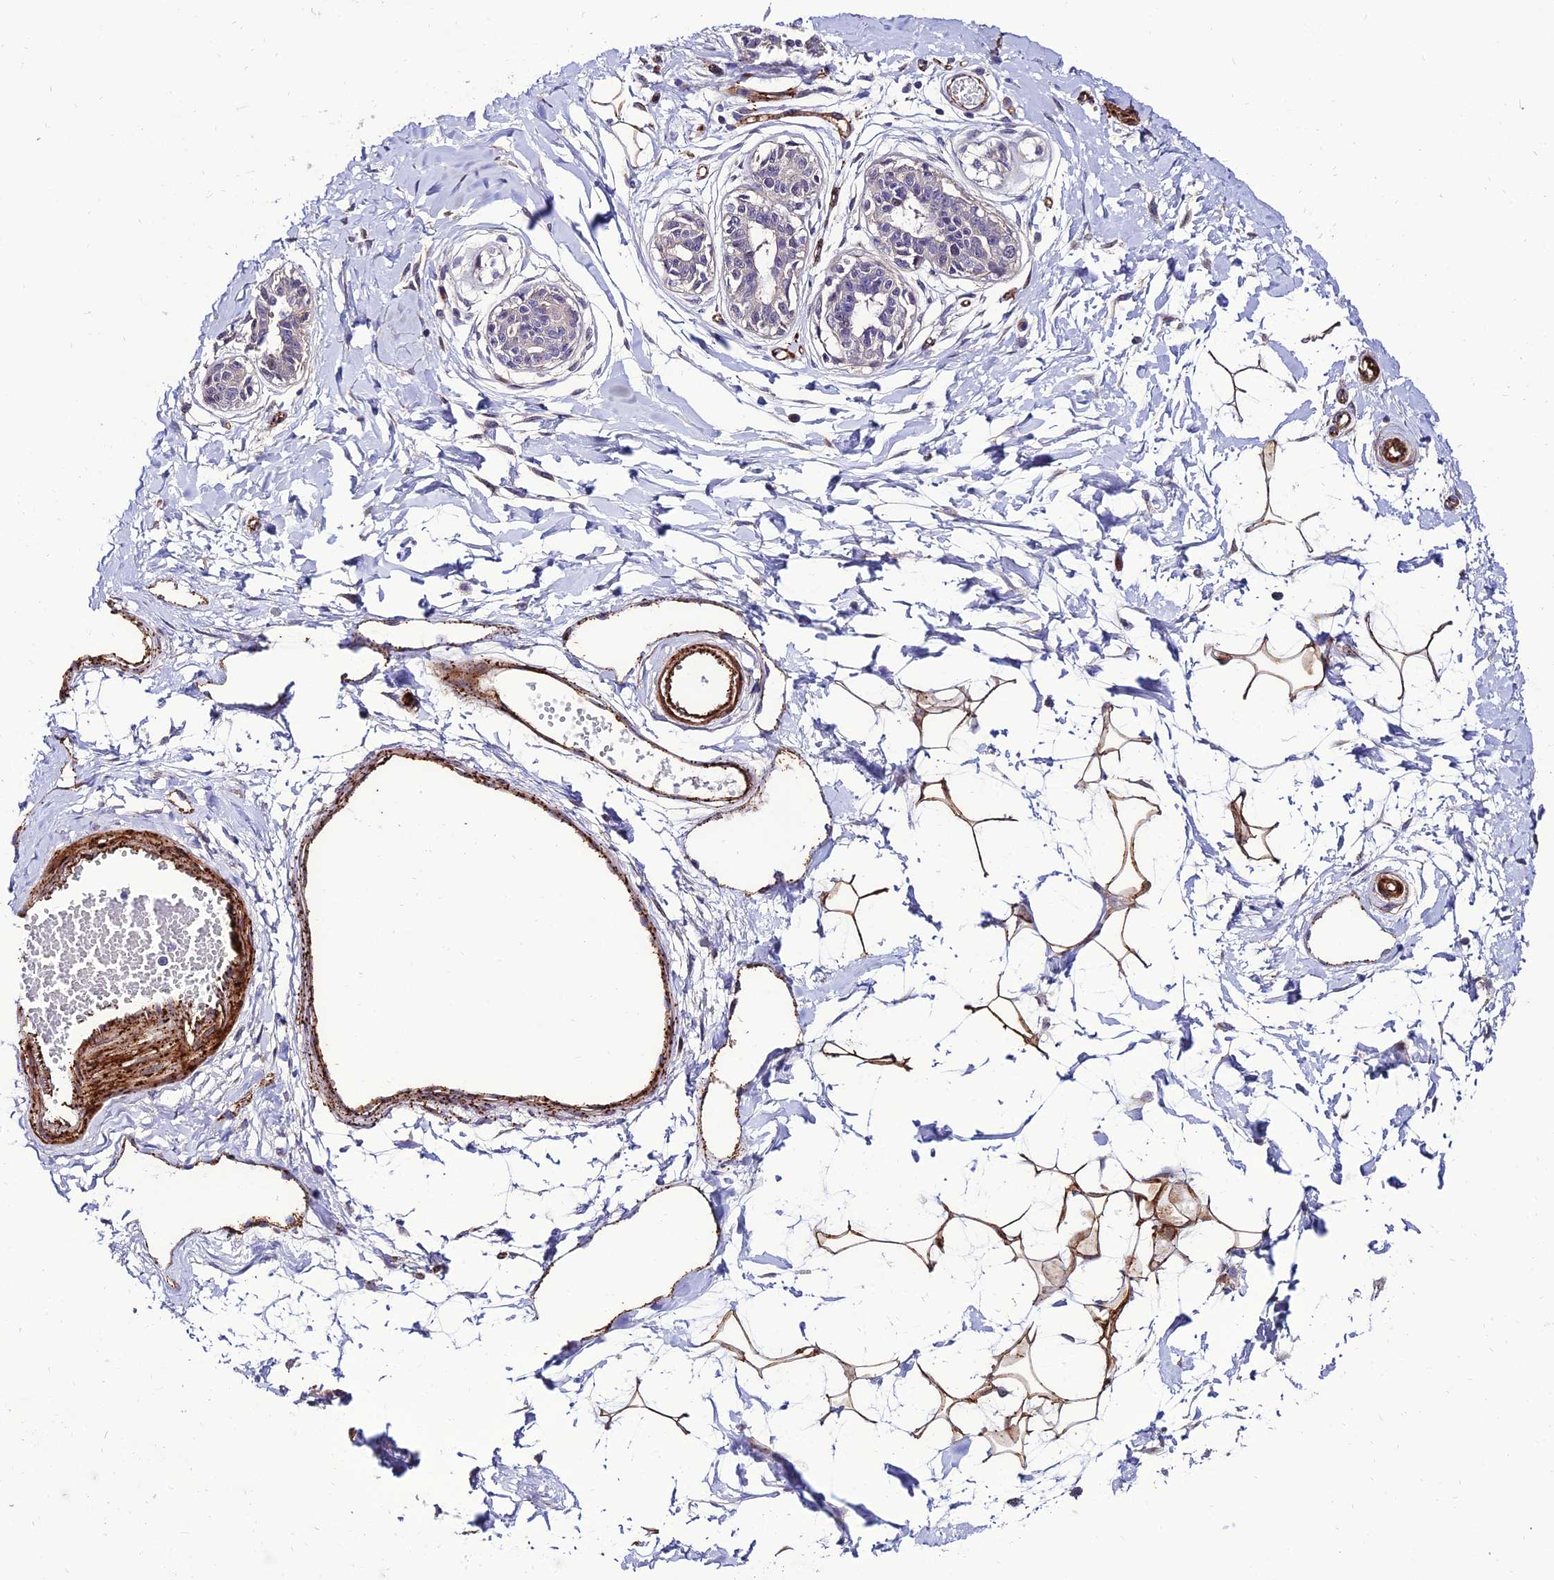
{"staining": {"intensity": "strong", "quantity": ">75%", "location": "cytoplasmic/membranous"}, "tissue": "breast", "cell_type": "Adipocytes", "image_type": "normal", "snomed": [{"axis": "morphology", "description": "Normal tissue, NOS"}, {"axis": "topography", "description": "Breast"}], "caption": "Immunohistochemical staining of normal breast displays high levels of strong cytoplasmic/membranous expression in about >75% of adipocytes.", "gene": "ALDH3B2", "patient": {"sex": "female", "age": 45}}